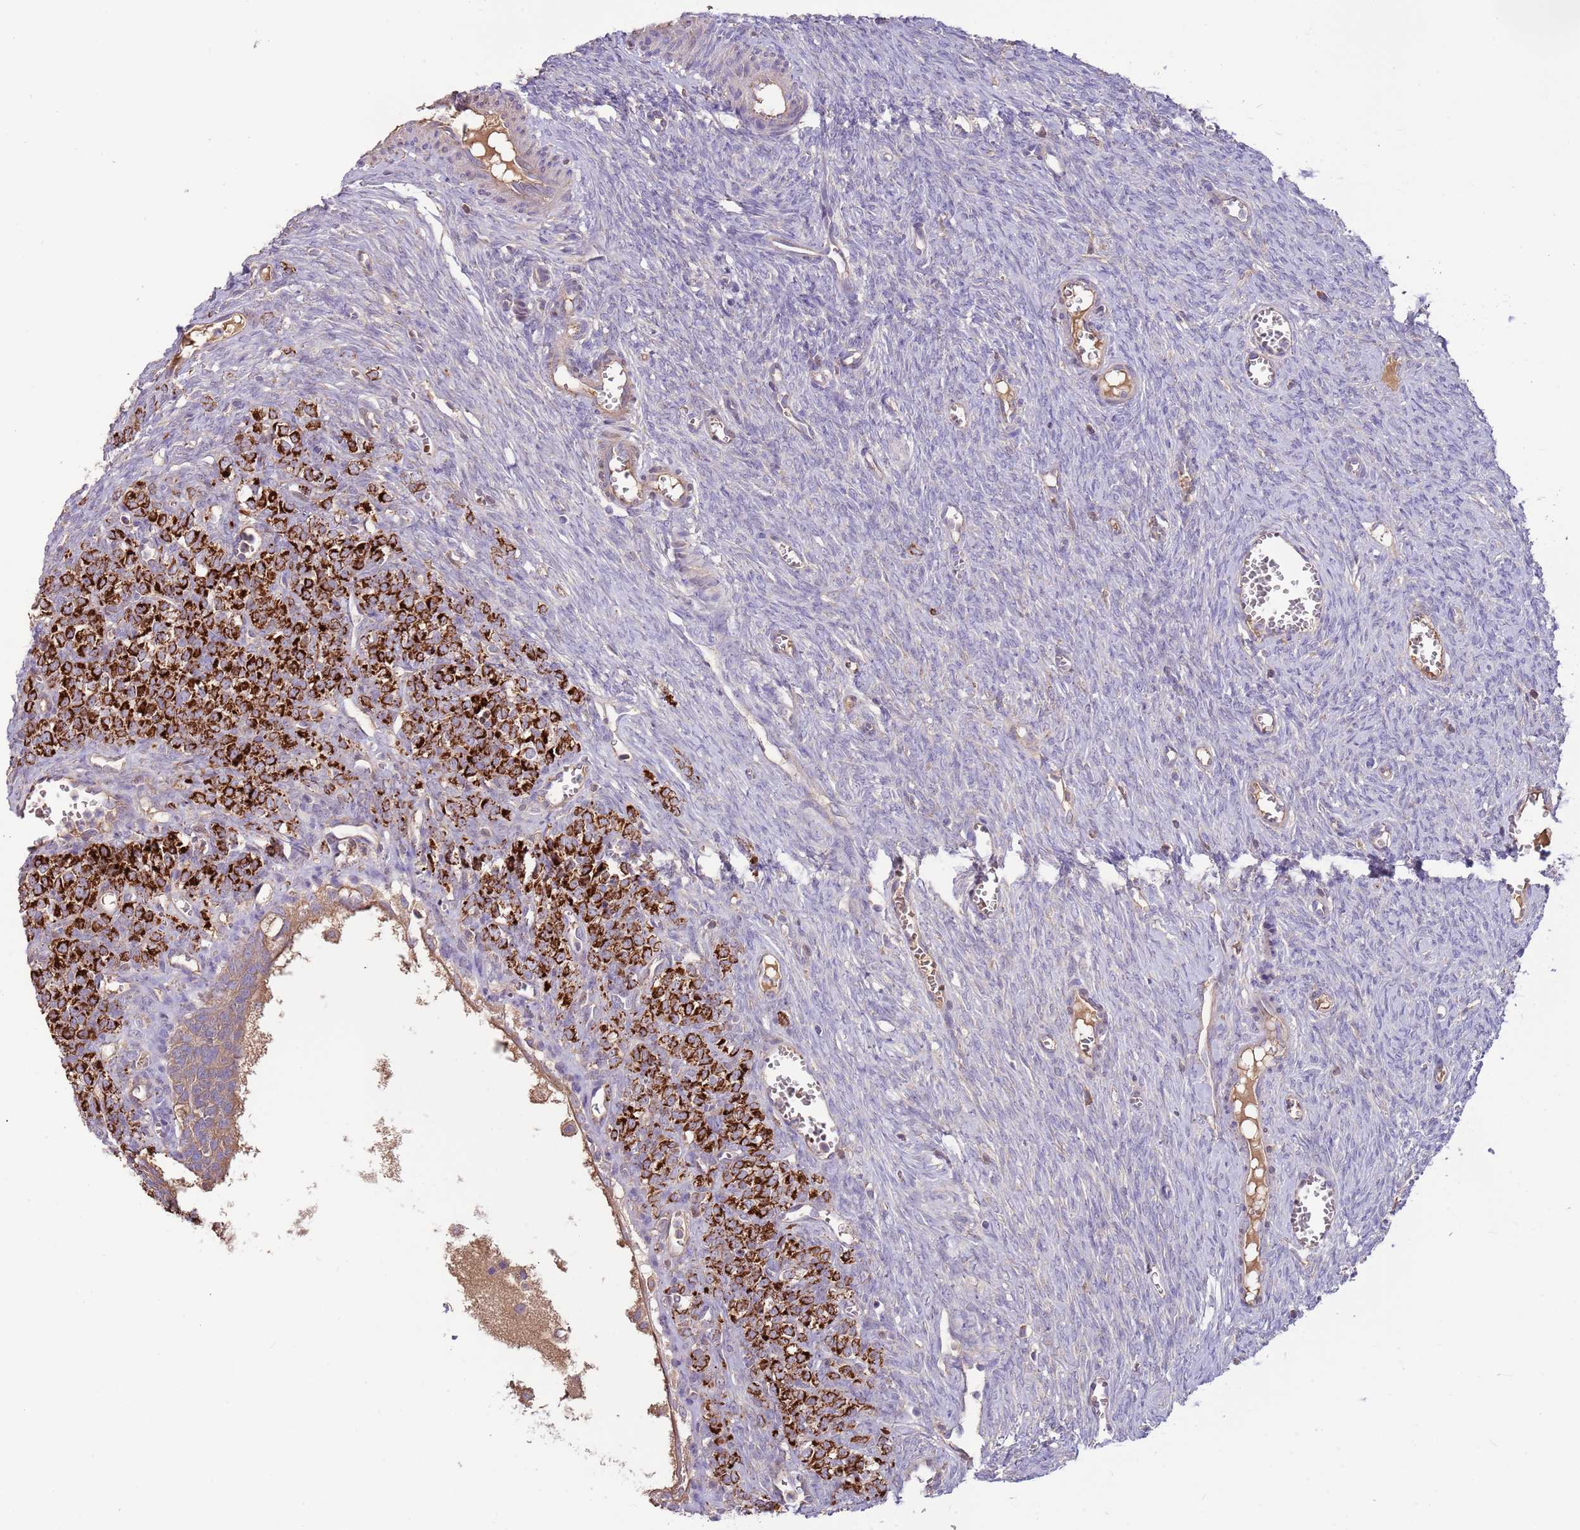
{"staining": {"intensity": "weak", "quantity": ">75%", "location": "cytoplasmic/membranous"}, "tissue": "ovary", "cell_type": "Follicle cells", "image_type": "normal", "snomed": [{"axis": "morphology", "description": "Normal tissue, NOS"}, {"axis": "topography", "description": "Ovary"}], "caption": "There is low levels of weak cytoplasmic/membranous staining in follicle cells of benign ovary, as demonstrated by immunohistochemical staining (brown color).", "gene": "TRMO", "patient": {"sex": "female", "age": 44}}